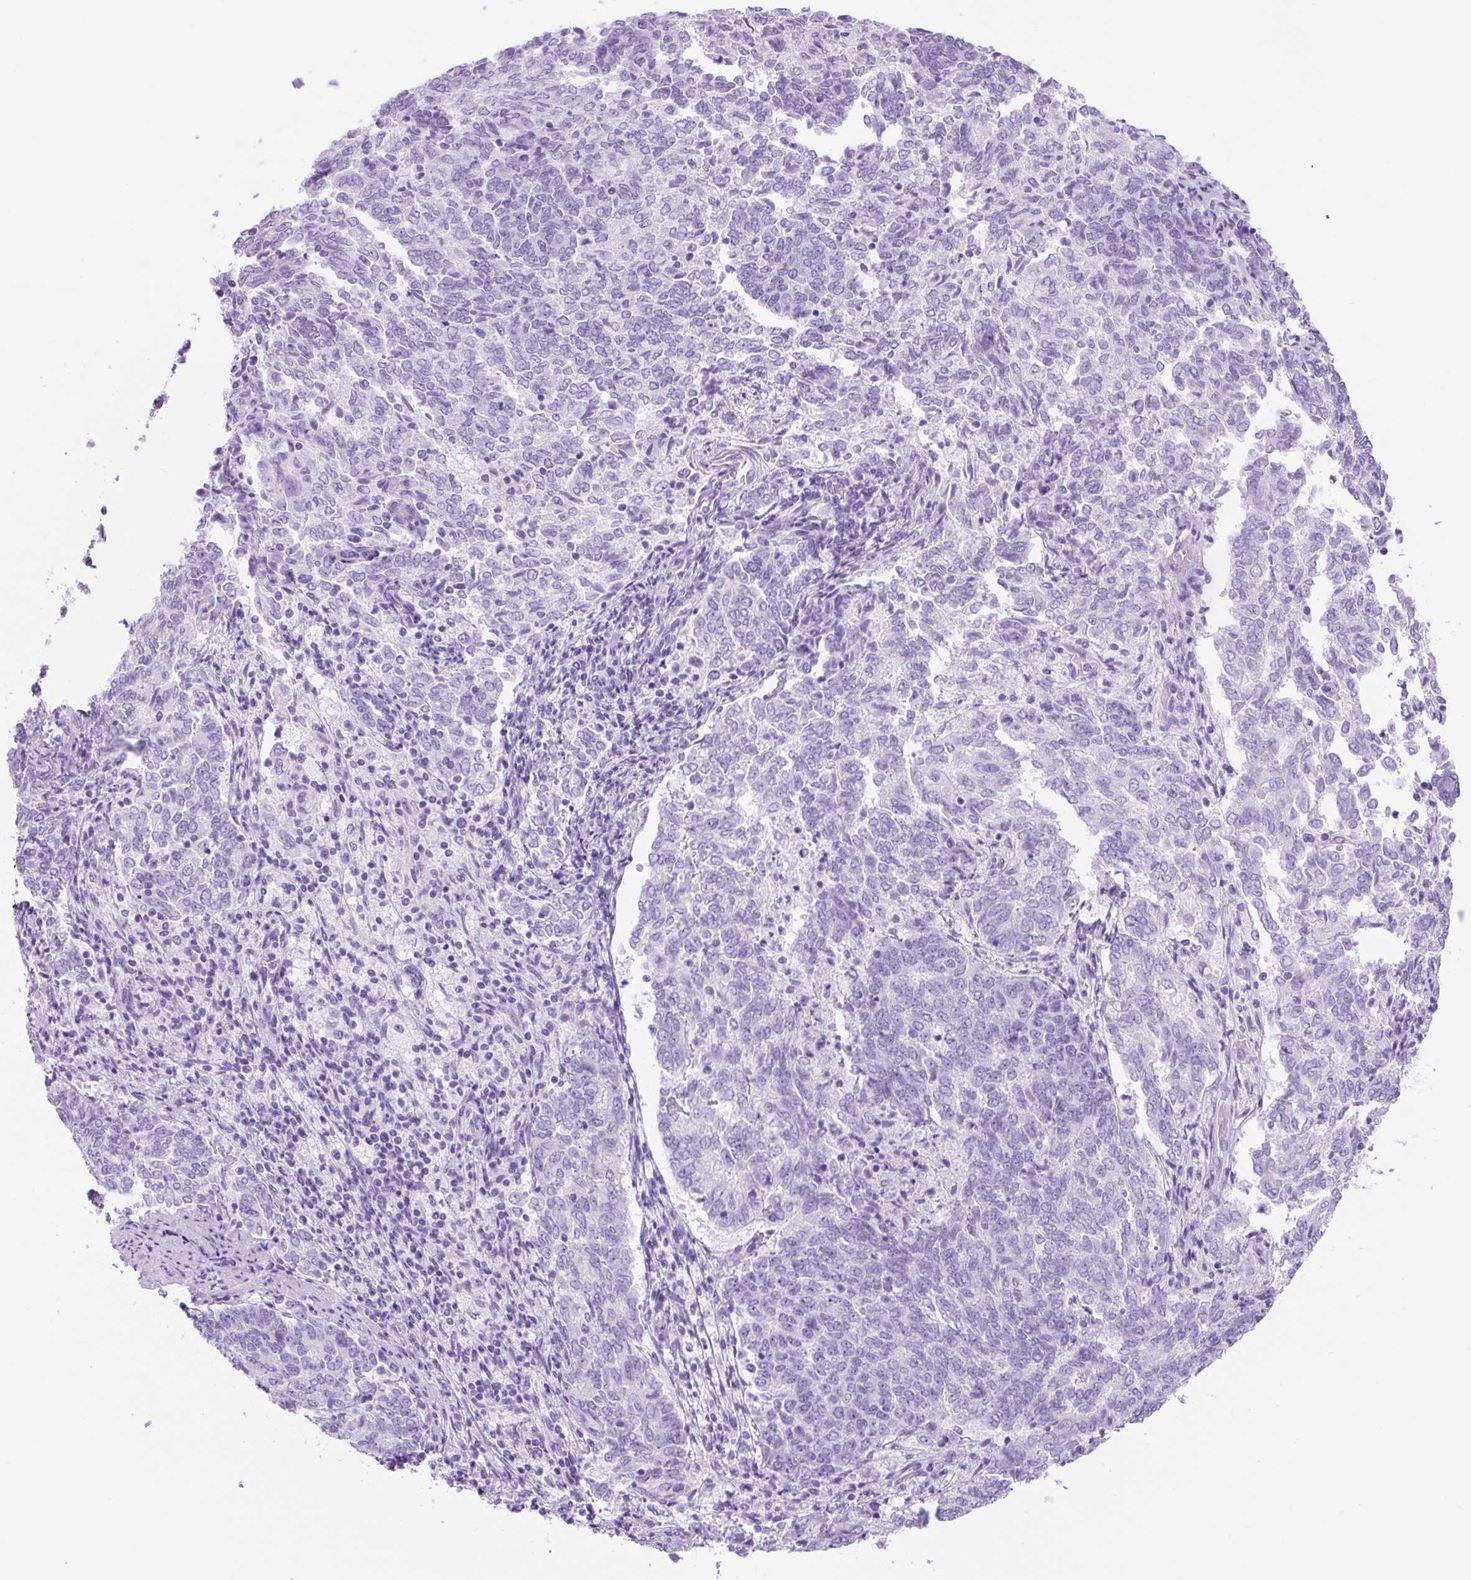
{"staining": {"intensity": "negative", "quantity": "none", "location": "none"}, "tissue": "endometrial cancer", "cell_type": "Tumor cells", "image_type": "cancer", "snomed": [{"axis": "morphology", "description": "Adenocarcinoma, NOS"}, {"axis": "topography", "description": "Endometrium"}], "caption": "An image of human adenocarcinoma (endometrial) is negative for staining in tumor cells. (DAB (3,3'-diaminobenzidine) immunohistochemistry, high magnification).", "gene": "UBL3", "patient": {"sex": "female", "age": 80}}